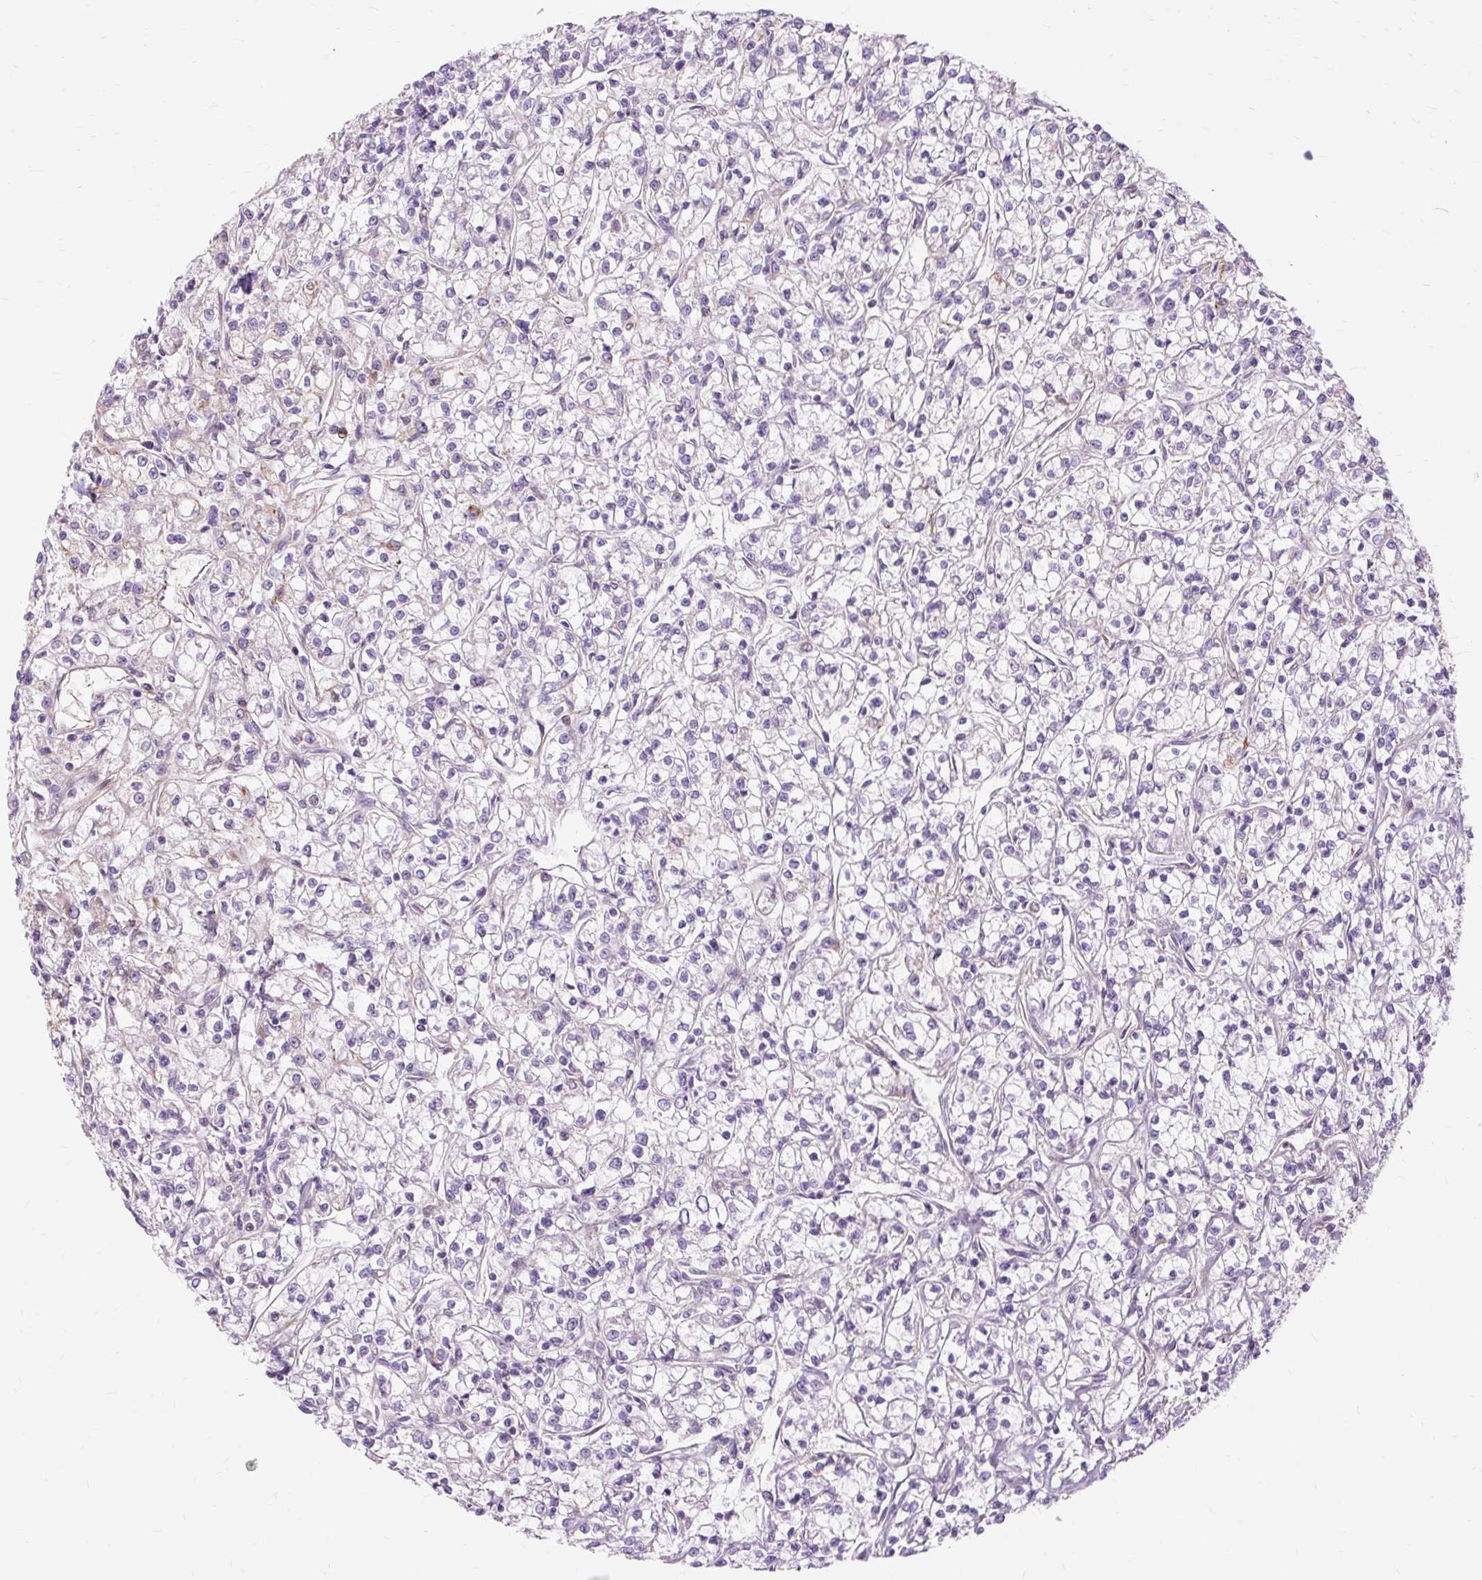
{"staining": {"intensity": "negative", "quantity": "none", "location": "none"}, "tissue": "renal cancer", "cell_type": "Tumor cells", "image_type": "cancer", "snomed": [{"axis": "morphology", "description": "Adenocarcinoma, NOS"}, {"axis": "topography", "description": "Kidney"}], "caption": "This is an IHC image of human adenocarcinoma (renal). There is no positivity in tumor cells.", "gene": "DCTN4", "patient": {"sex": "female", "age": 59}}